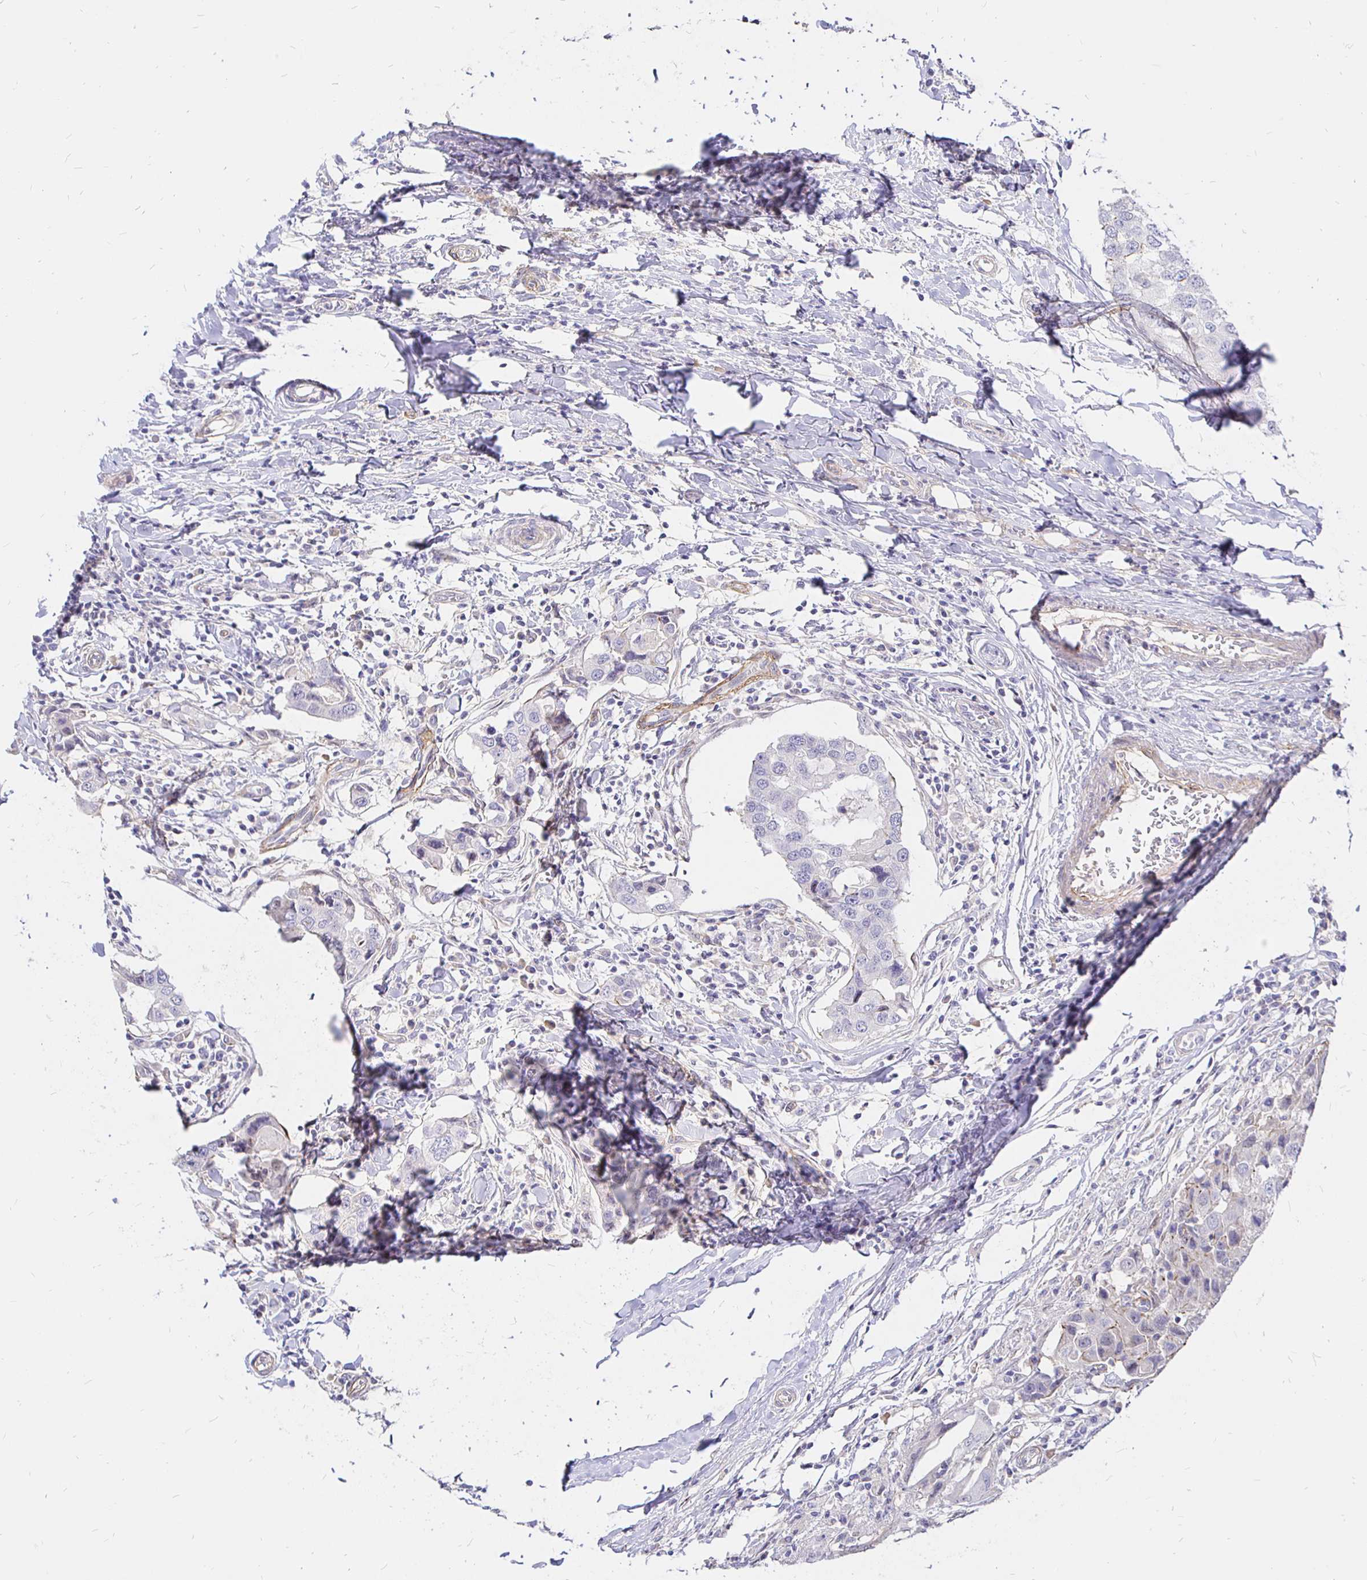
{"staining": {"intensity": "negative", "quantity": "none", "location": "none"}, "tissue": "breast cancer", "cell_type": "Tumor cells", "image_type": "cancer", "snomed": [{"axis": "morphology", "description": "Duct carcinoma"}, {"axis": "topography", "description": "Breast"}], "caption": "Tumor cells are negative for brown protein staining in intraductal carcinoma (breast).", "gene": "PALM2AKAP2", "patient": {"sex": "female", "age": 27}}